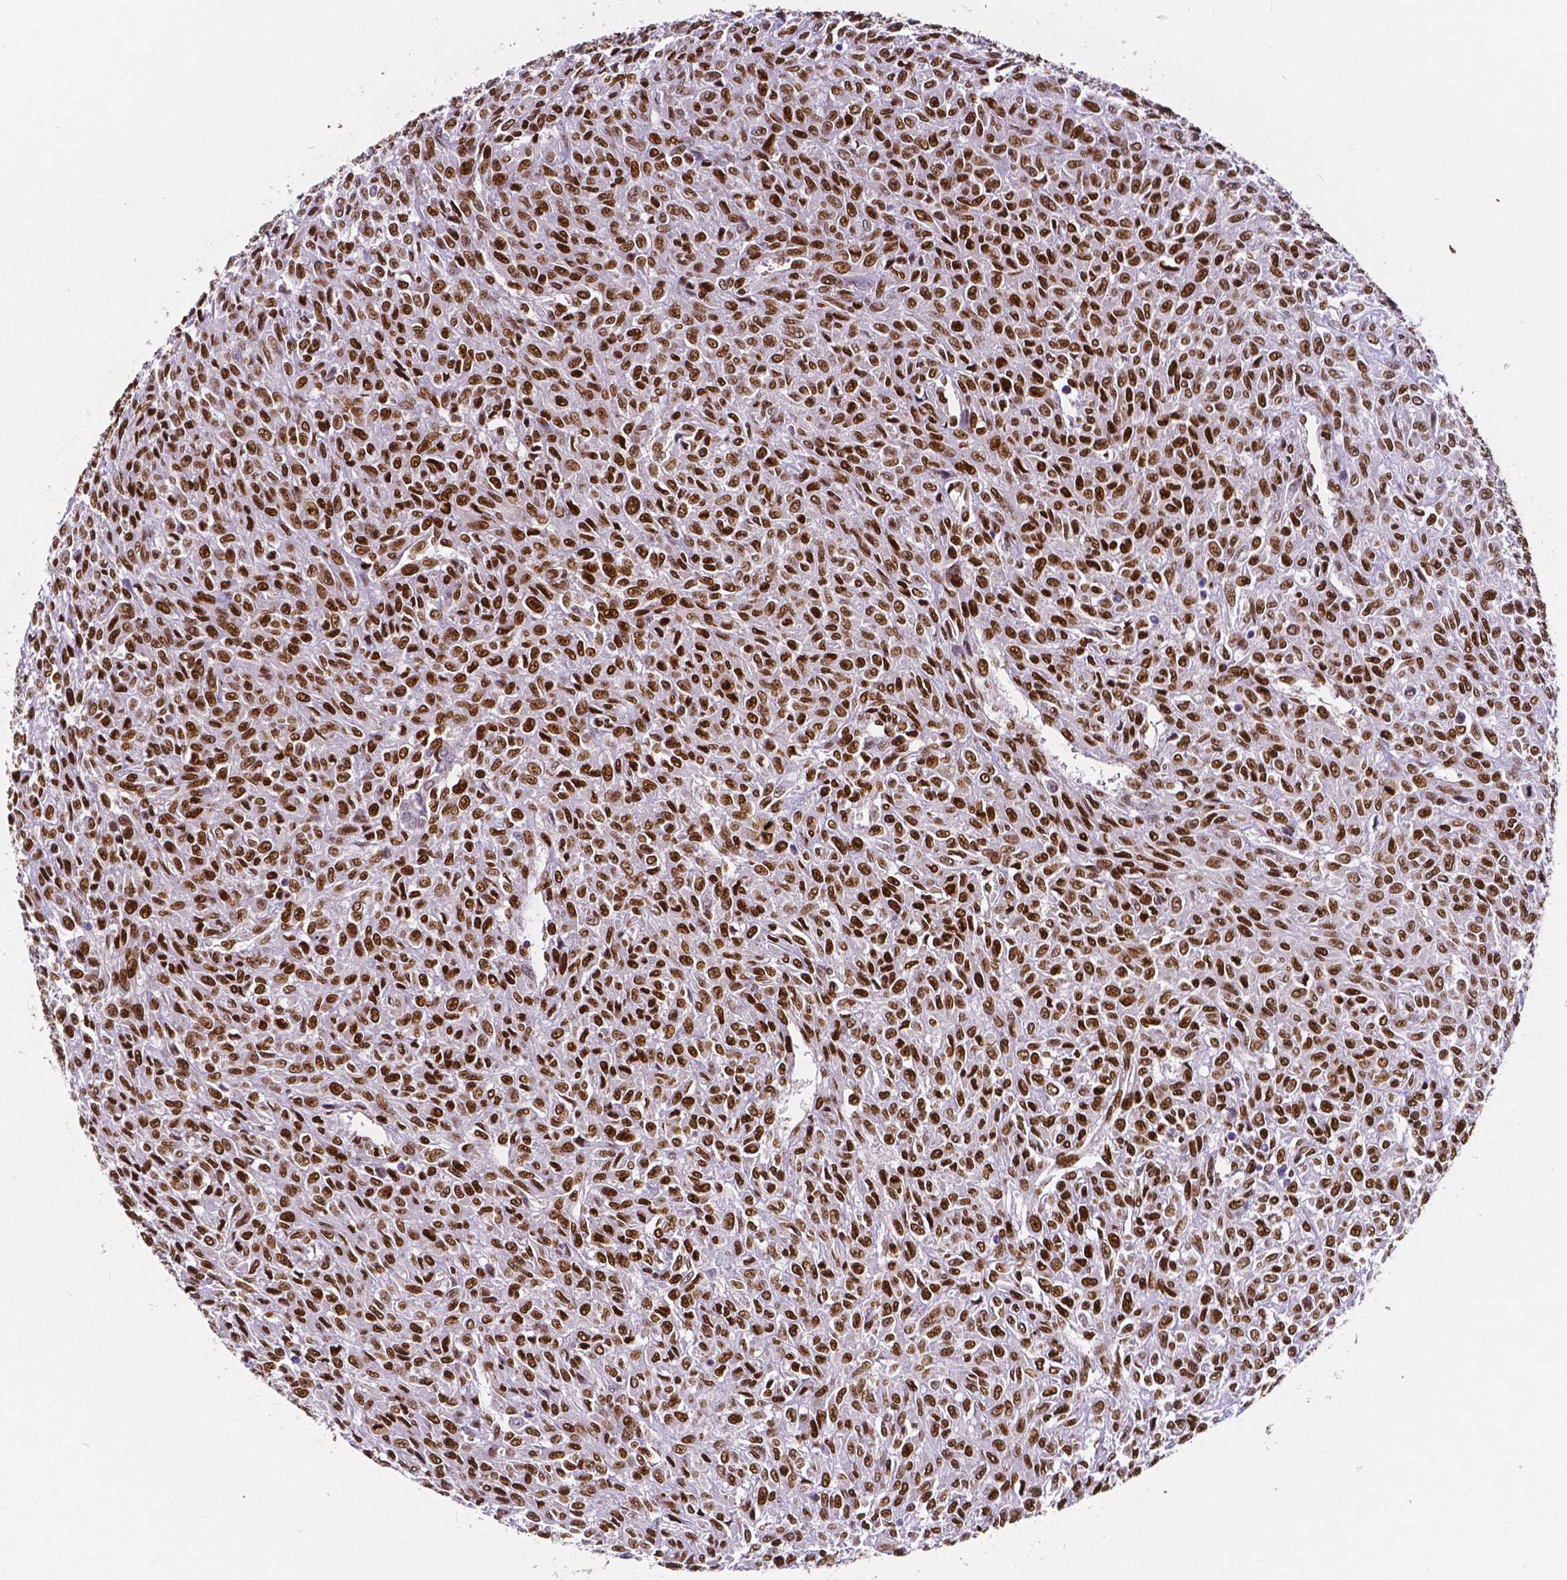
{"staining": {"intensity": "strong", "quantity": ">75%", "location": "nuclear"}, "tissue": "renal cancer", "cell_type": "Tumor cells", "image_type": "cancer", "snomed": [{"axis": "morphology", "description": "Adenocarcinoma, NOS"}, {"axis": "topography", "description": "Kidney"}], "caption": "Renal cancer (adenocarcinoma) was stained to show a protein in brown. There is high levels of strong nuclear staining in about >75% of tumor cells. The staining was performed using DAB (3,3'-diaminobenzidine) to visualize the protein expression in brown, while the nuclei were stained in blue with hematoxylin (Magnification: 20x).", "gene": "MEF2C", "patient": {"sex": "male", "age": 58}}